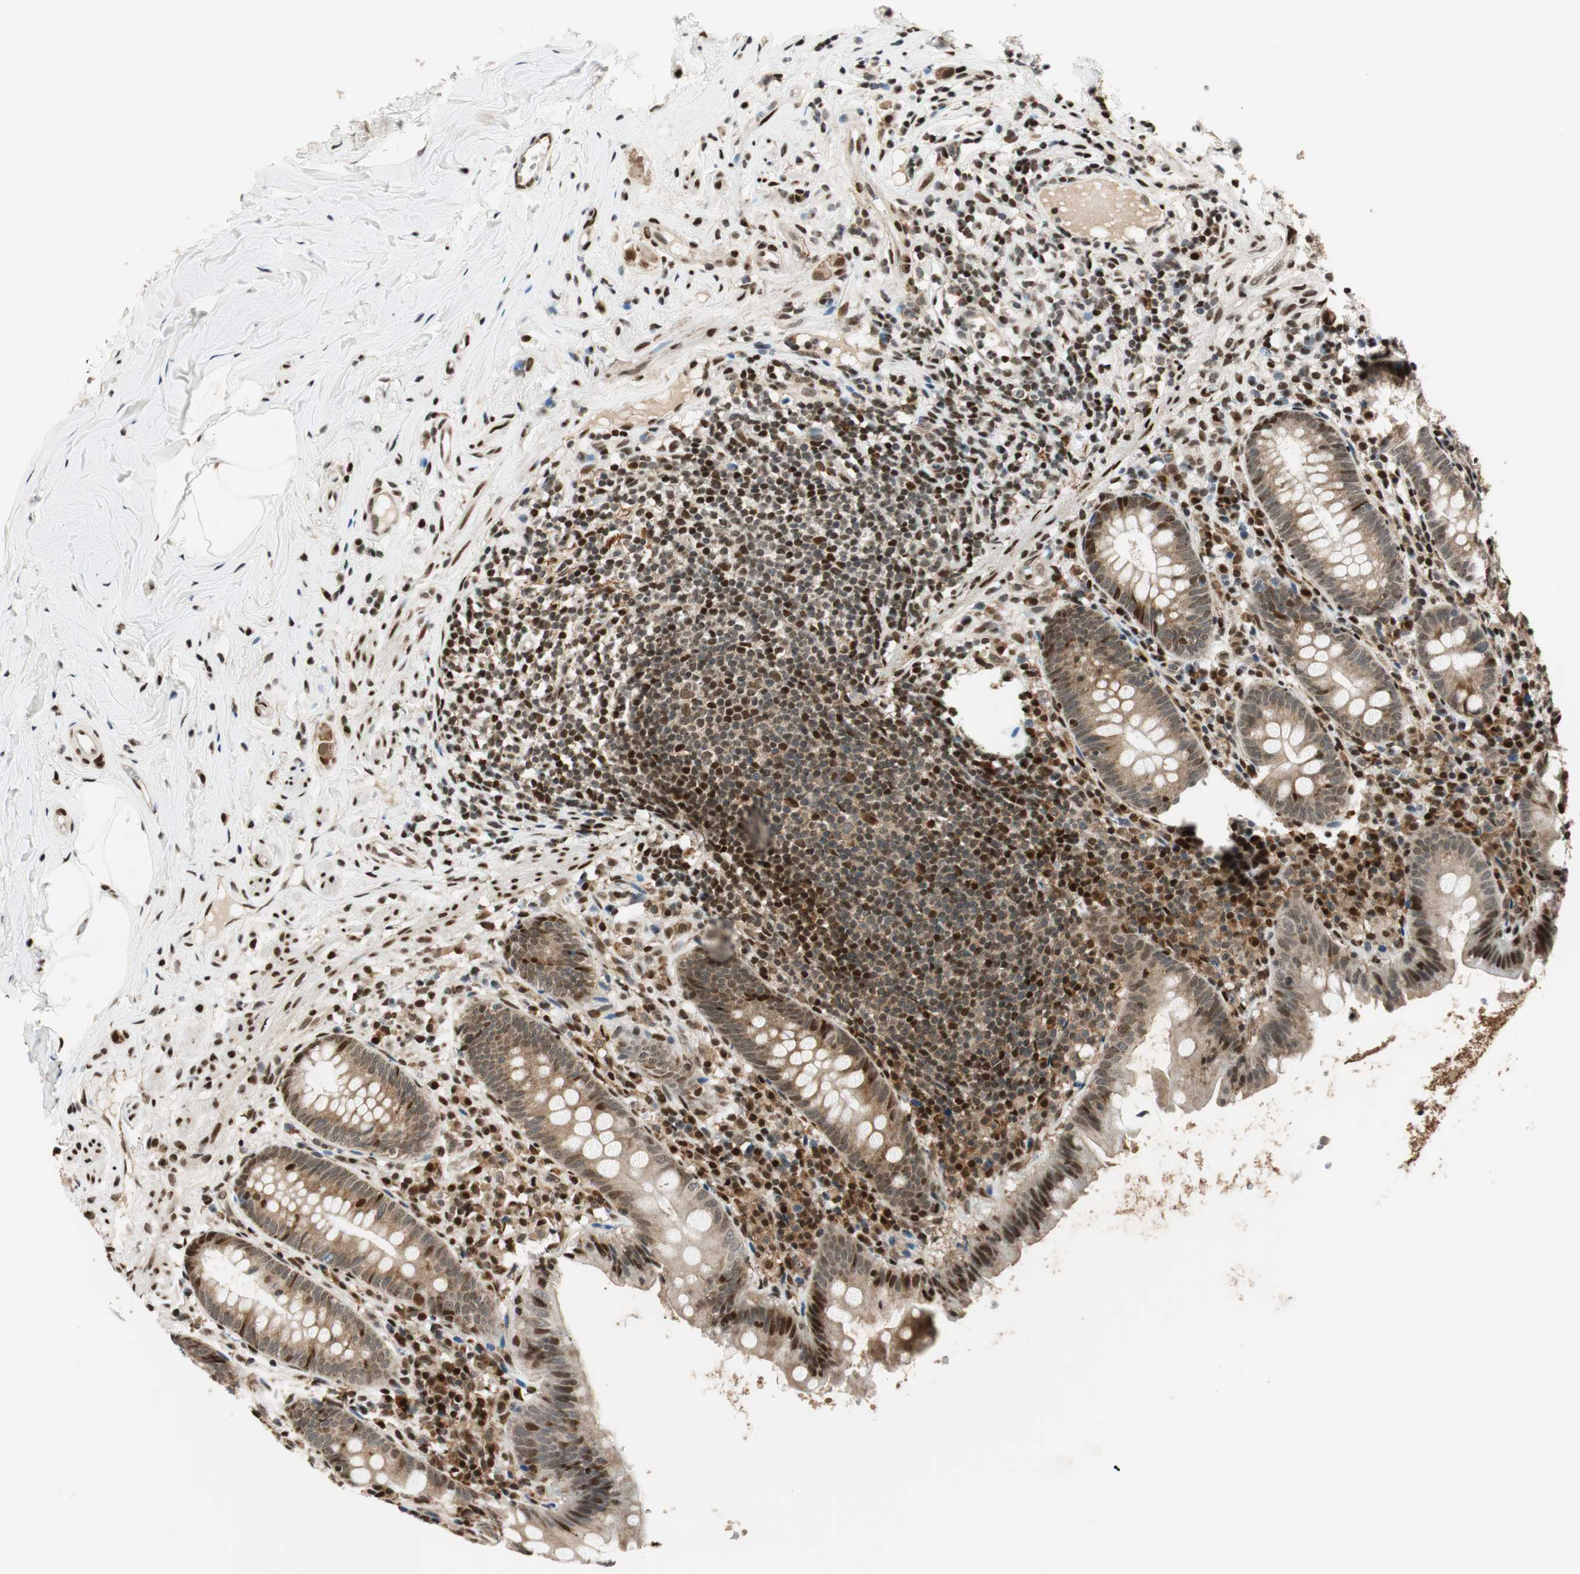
{"staining": {"intensity": "moderate", "quantity": "<25%", "location": "cytoplasmic/membranous,nuclear"}, "tissue": "appendix", "cell_type": "Glandular cells", "image_type": "normal", "snomed": [{"axis": "morphology", "description": "Normal tissue, NOS"}, {"axis": "topography", "description": "Appendix"}], "caption": "IHC (DAB) staining of unremarkable appendix demonstrates moderate cytoplasmic/membranous,nuclear protein positivity in about <25% of glandular cells. The protein is stained brown, and the nuclei are stained in blue (DAB IHC with brightfield microscopy, high magnification).", "gene": "RING1", "patient": {"sex": "male", "age": 52}}